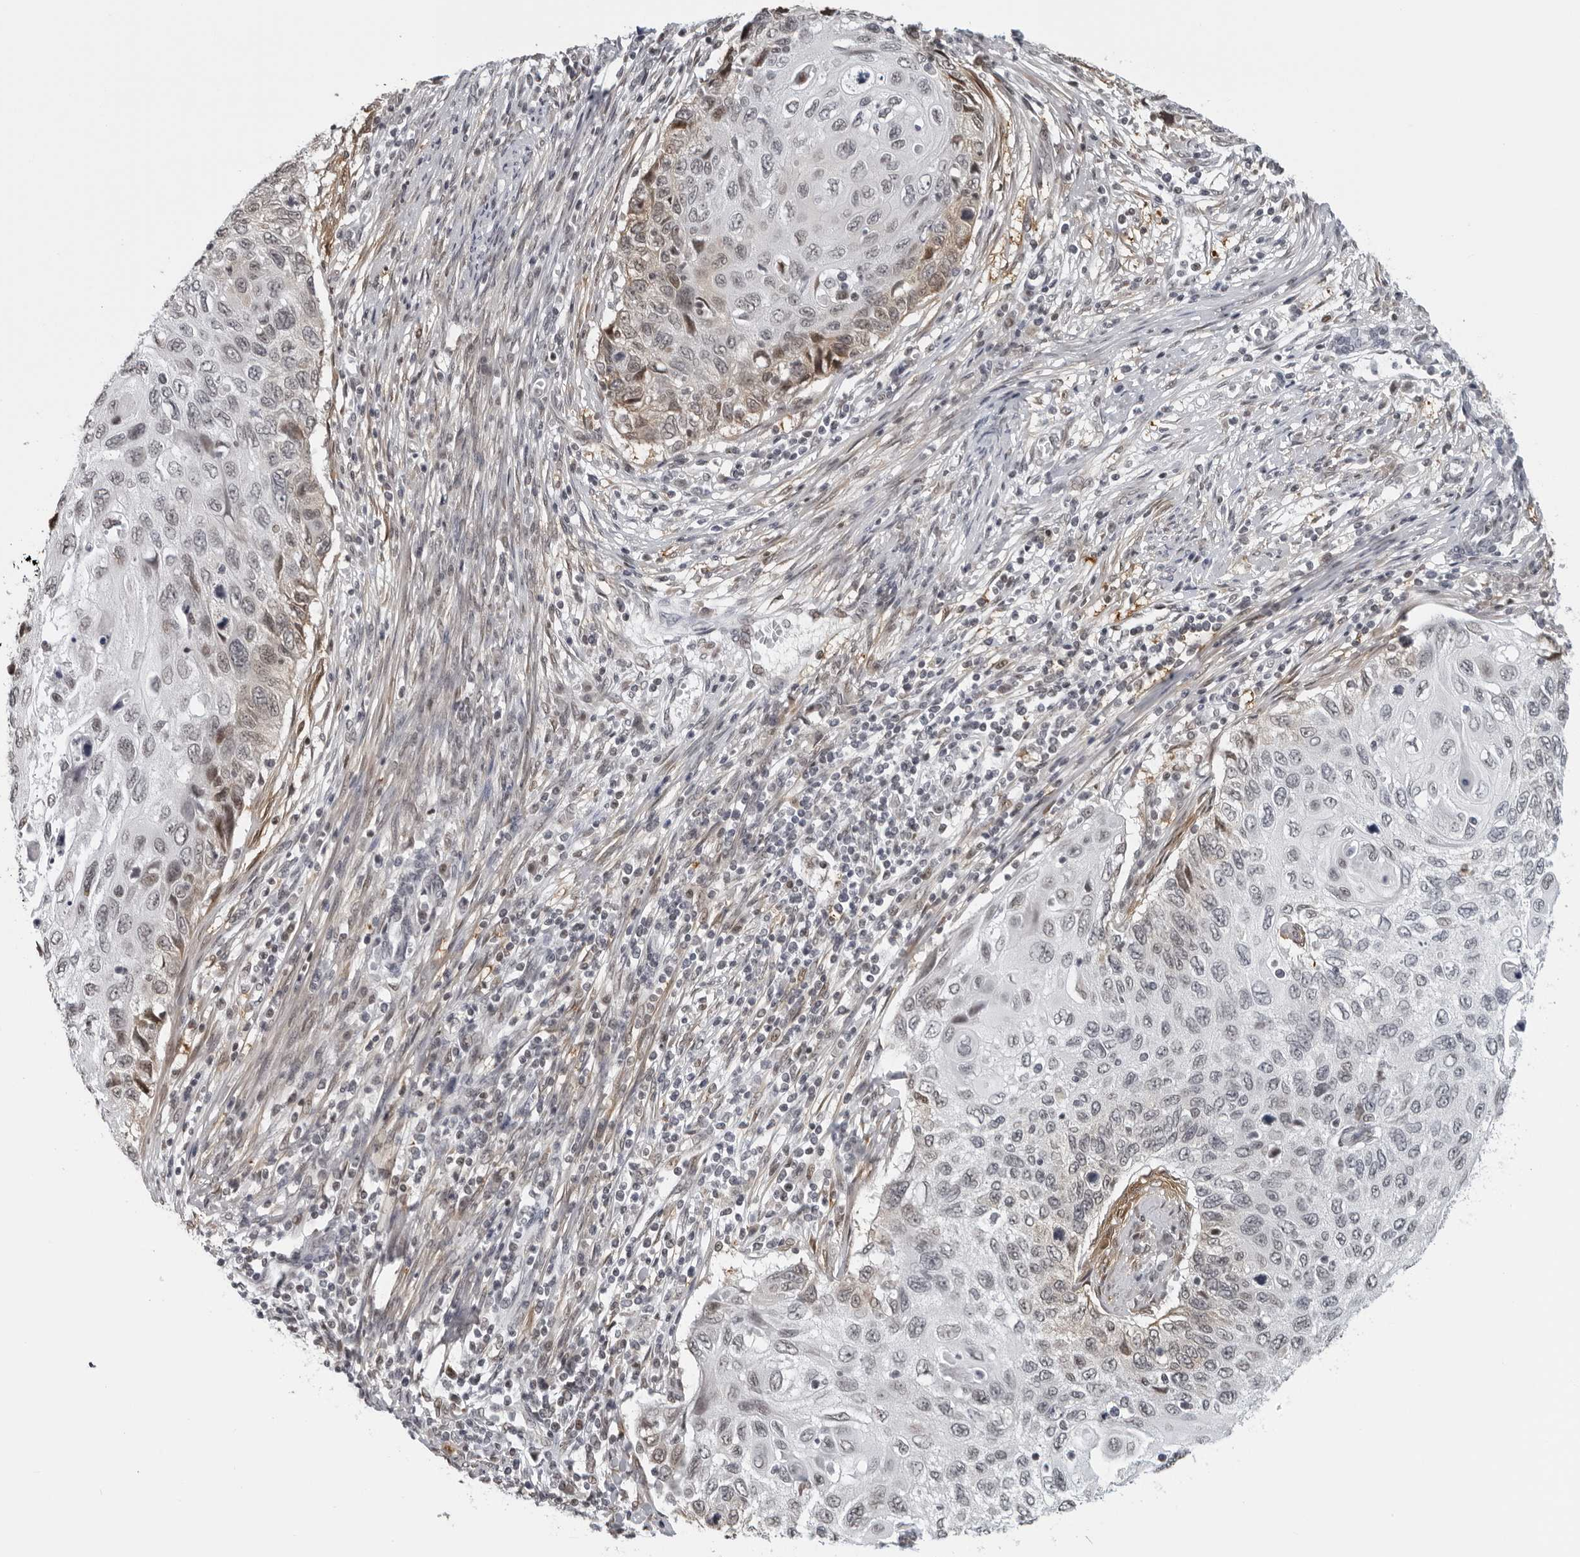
{"staining": {"intensity": "negative", "quantity": "none", "location": "none"}, "tissue": "cervical cancer", "cell_type": "Tumor cells", "image_type": "cancer", "snomed": [{"axis": "morphology", "description": "Squamous cell carcinoma, NOS"}, {"axis": "topography", "description": "Cervix"}], "caption": "Immunohistochemical staining of squamous cell carcinoma (cervical) demonstrates no significant positivity in tumor cells.", "gene": "MAF", "patient": {"sex": "female", "age": 70}}